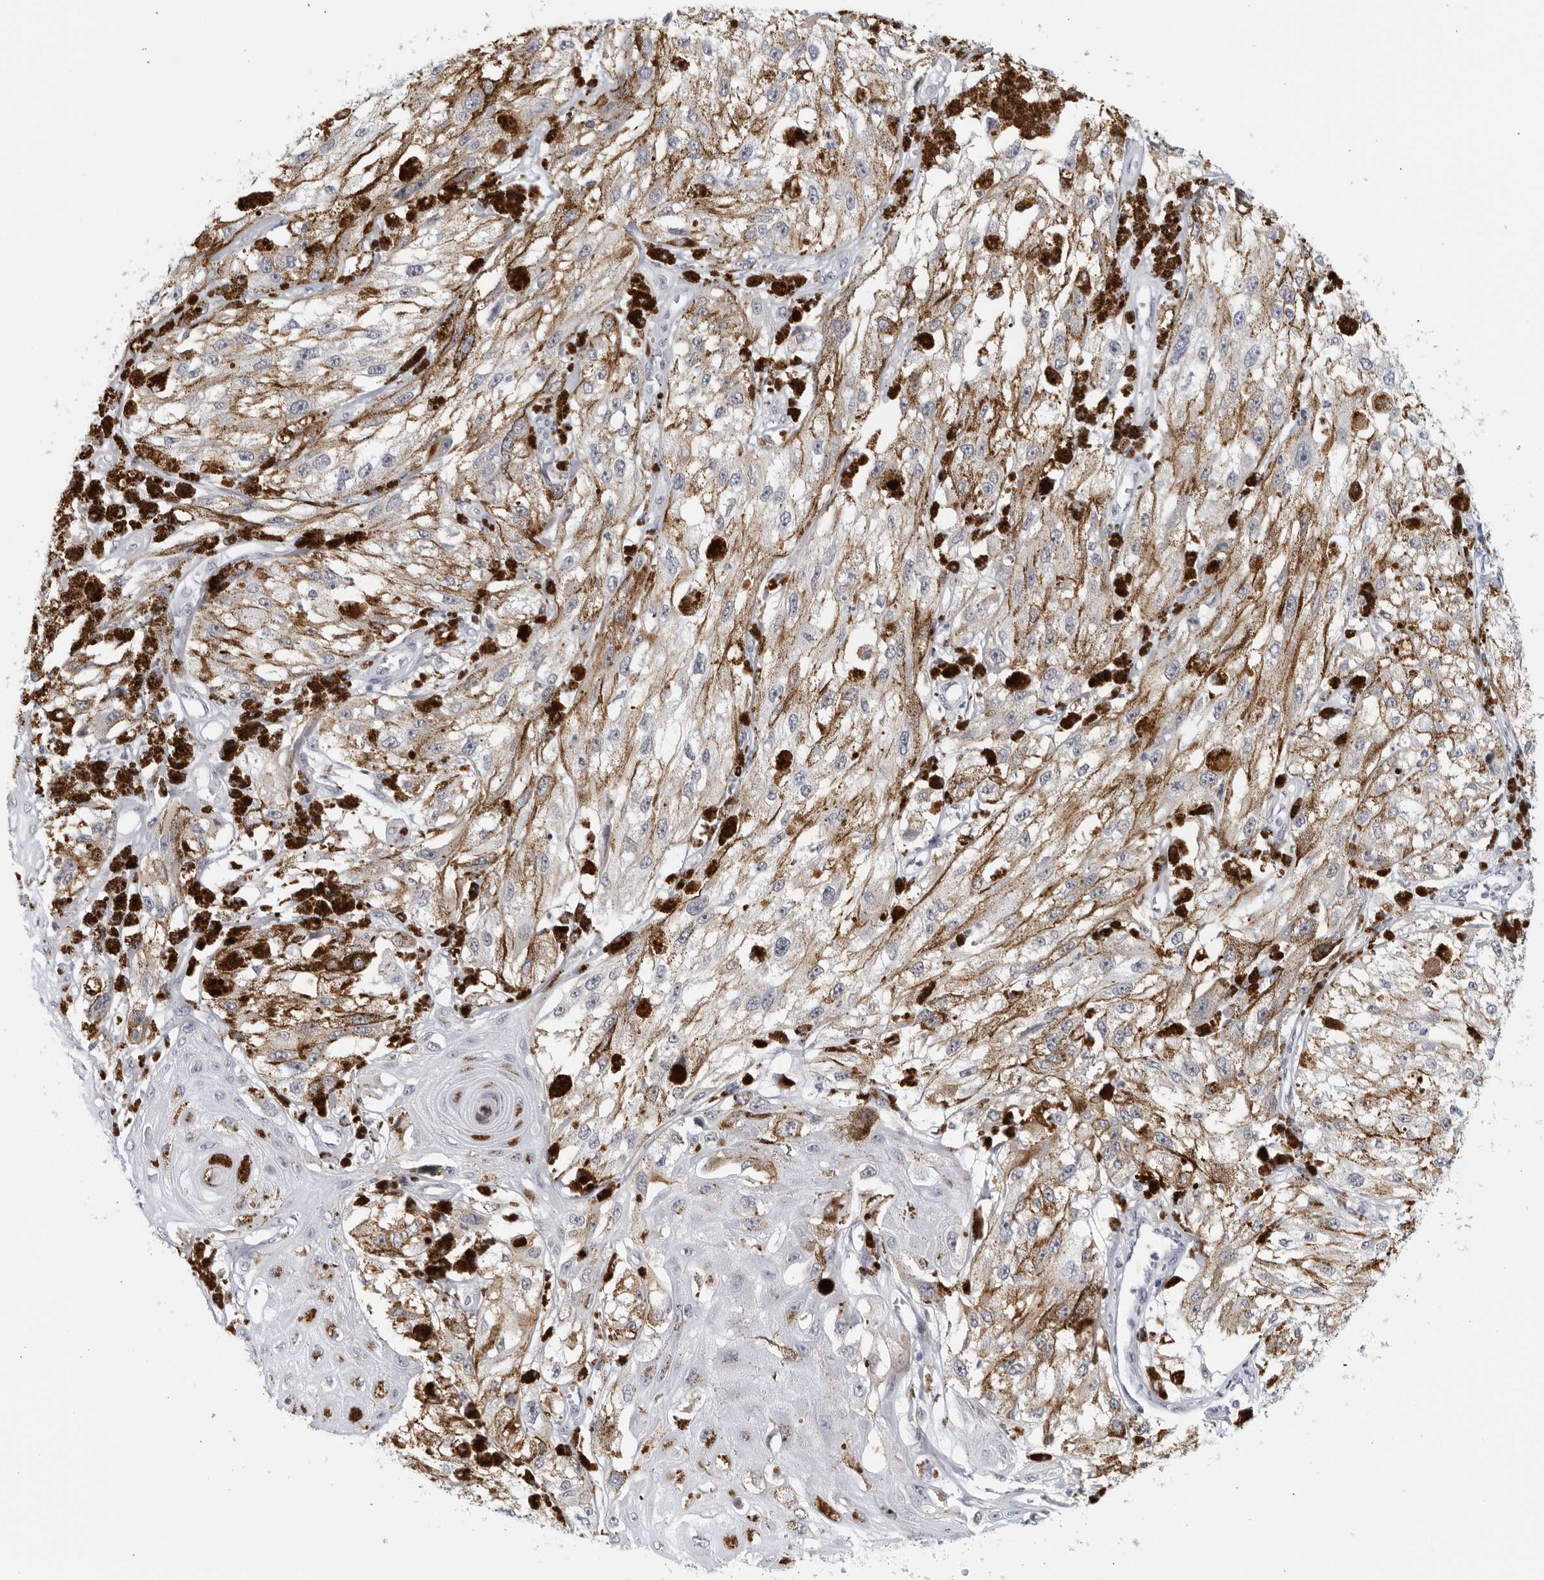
{"staining": {"intensity": "moderate", "quantity": "<25%", "location": "cytoplasmic/membranous"}, "tissue": "melanoma", "cell_type": "Tumor cells", "image_type": "cancer", "snomed": [{"axis": "morphology", "description": "Malignant melanoma, NOS"}, {"axis": "topography", "description": "Skin"}], "caption": "Malignant melanoma tissue shows moderate cytoplasmic/membranous expression in about <25% of tumor cells, visualized by immunohistochemistry.", "gene": "MATN1", "patient": {"sex": "male", "age": 88}}